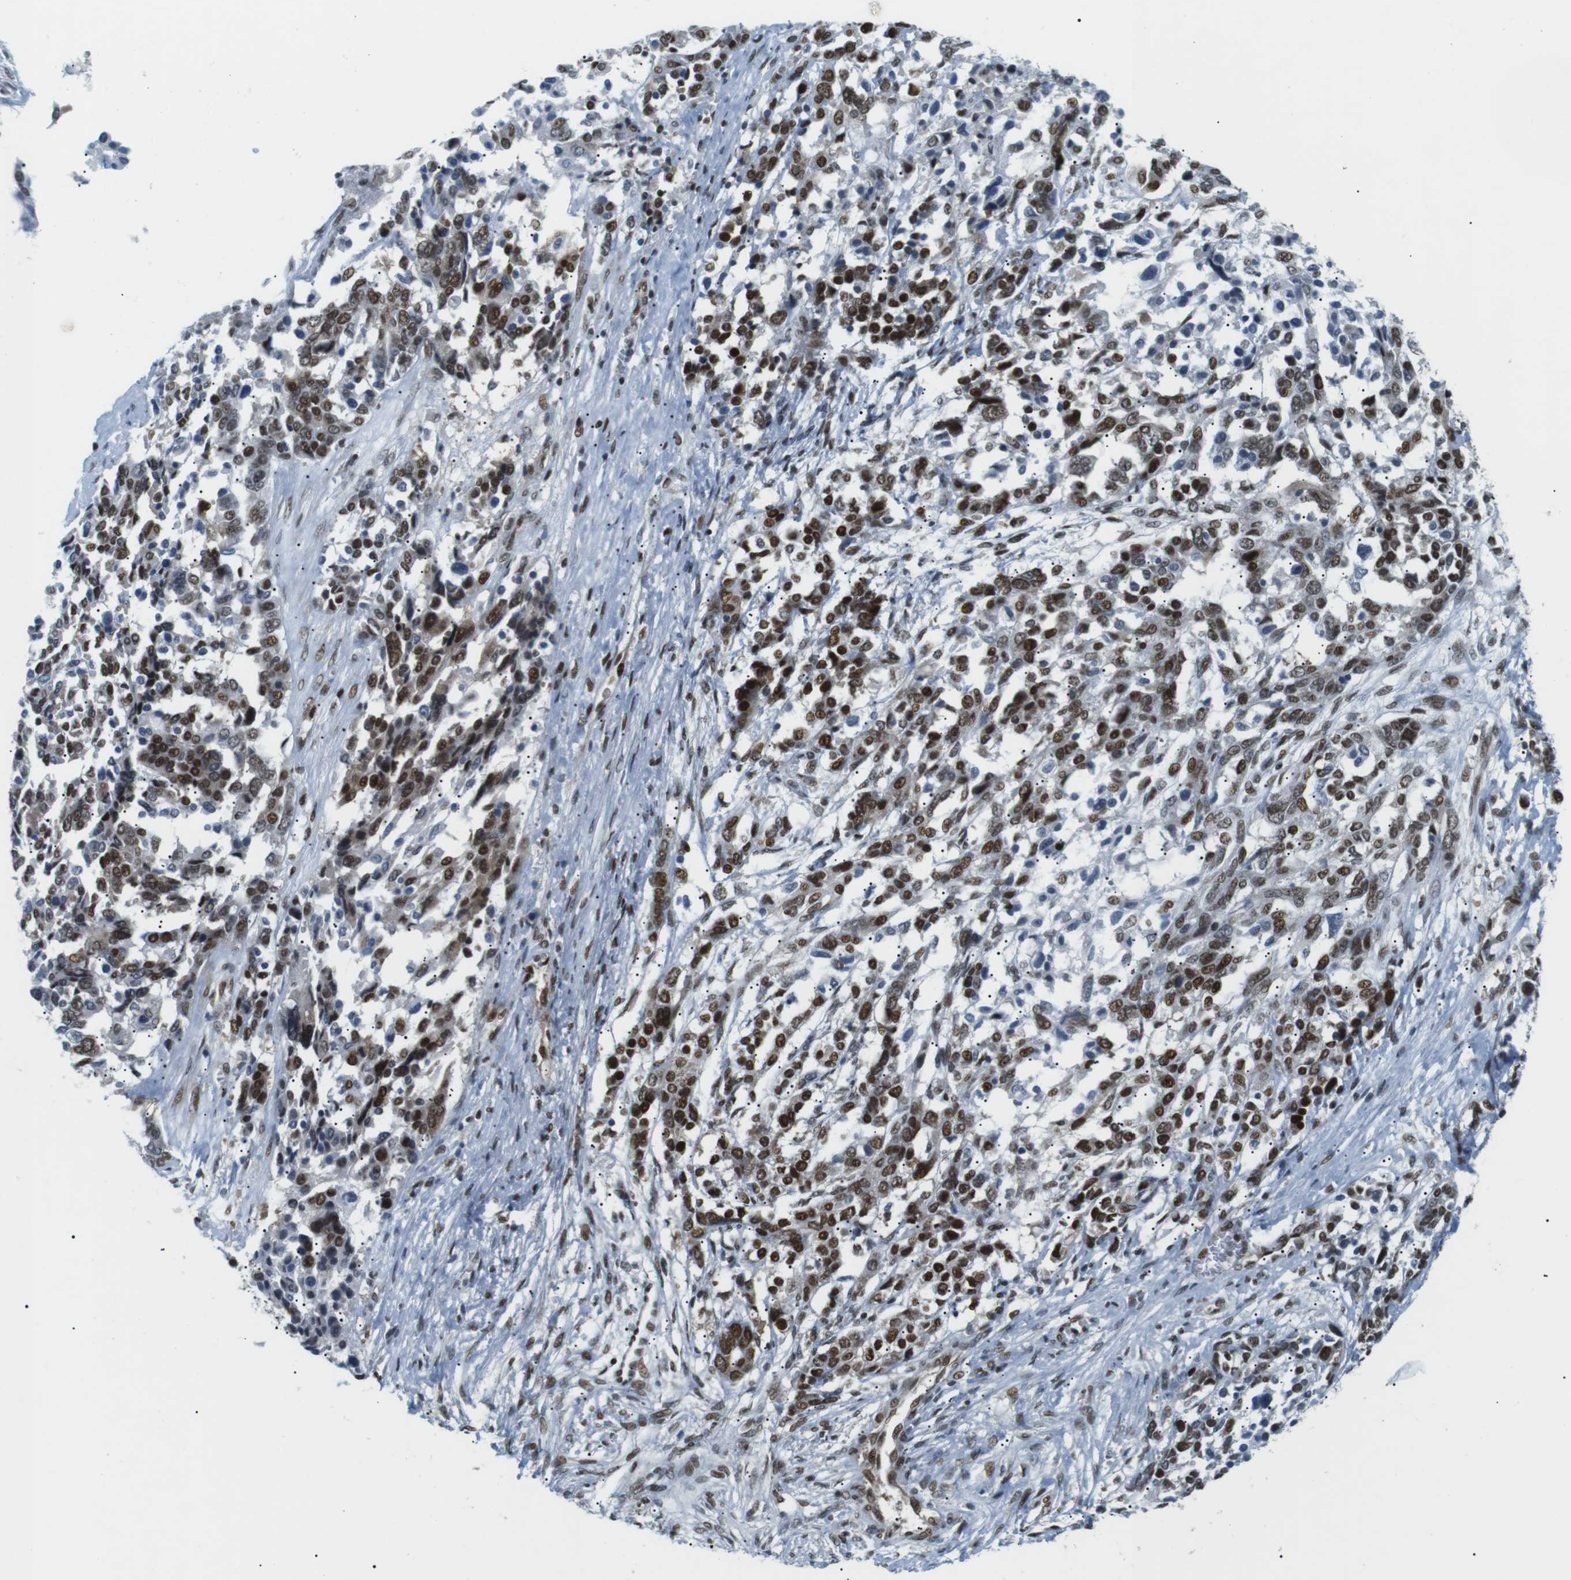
{"staining": {"intensity": "moderate", "quantity": ">75%", "location": "nuclear"}, "tissue": "ovarian cancer", "cell_type": "Tumor cells", "image_type": "cancer", "snomed": [{"axis": "morphology", "description": "Cystadenocarcinoma, serous, NOS"}, {"axis": "topography", "description": "Ovary"}], "caption": "A brown stain highlights moderate nuclear positivity of a protein in ovarian cancer (serous cystadenocarcinoma) tumor cells.", "gene": "CDC27", "patient": {"sex": "female", "age": 44}}